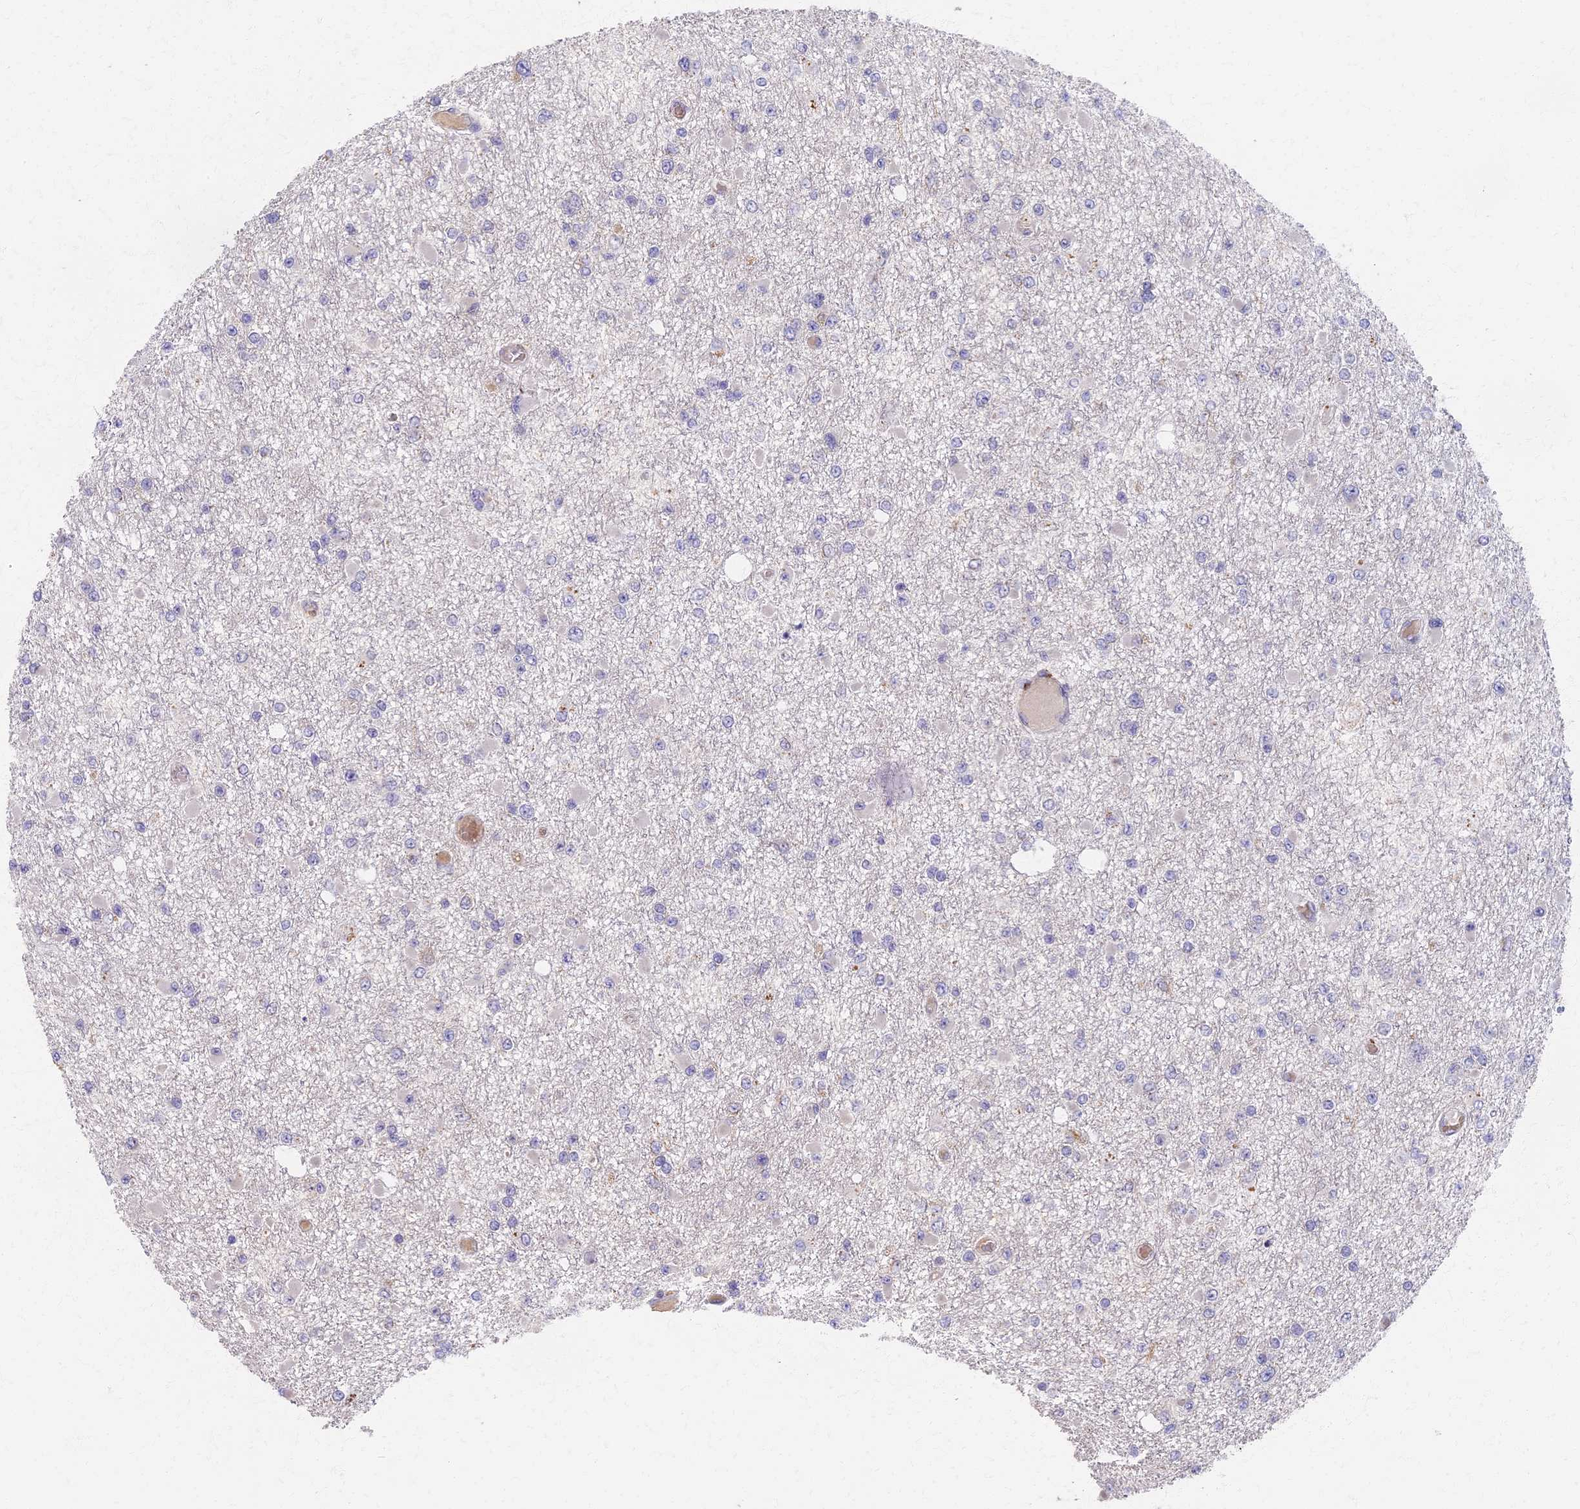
{"staining": {"intensity": "negative", "quantity": "none", "location": "none"}, "tissue": "glioma", "cell_type": "Tumor cells", "image_type": "cancer", "snomed": [{"axis": "morphology", "description": "Glioma, malignant, Low grade"}, {"axis": "topography", "description": "Brain"}], "caption": "Immunohistochemistry (IHC) micrograph of neoplastic tissue: low-grade glioma (malignant) stained with DAB (3,3'-diaminobenzidine) shows no significant protein positivity in tumor cells.", "gene": "AP4E1", "patient": {"sex": "female", "age": 22}}